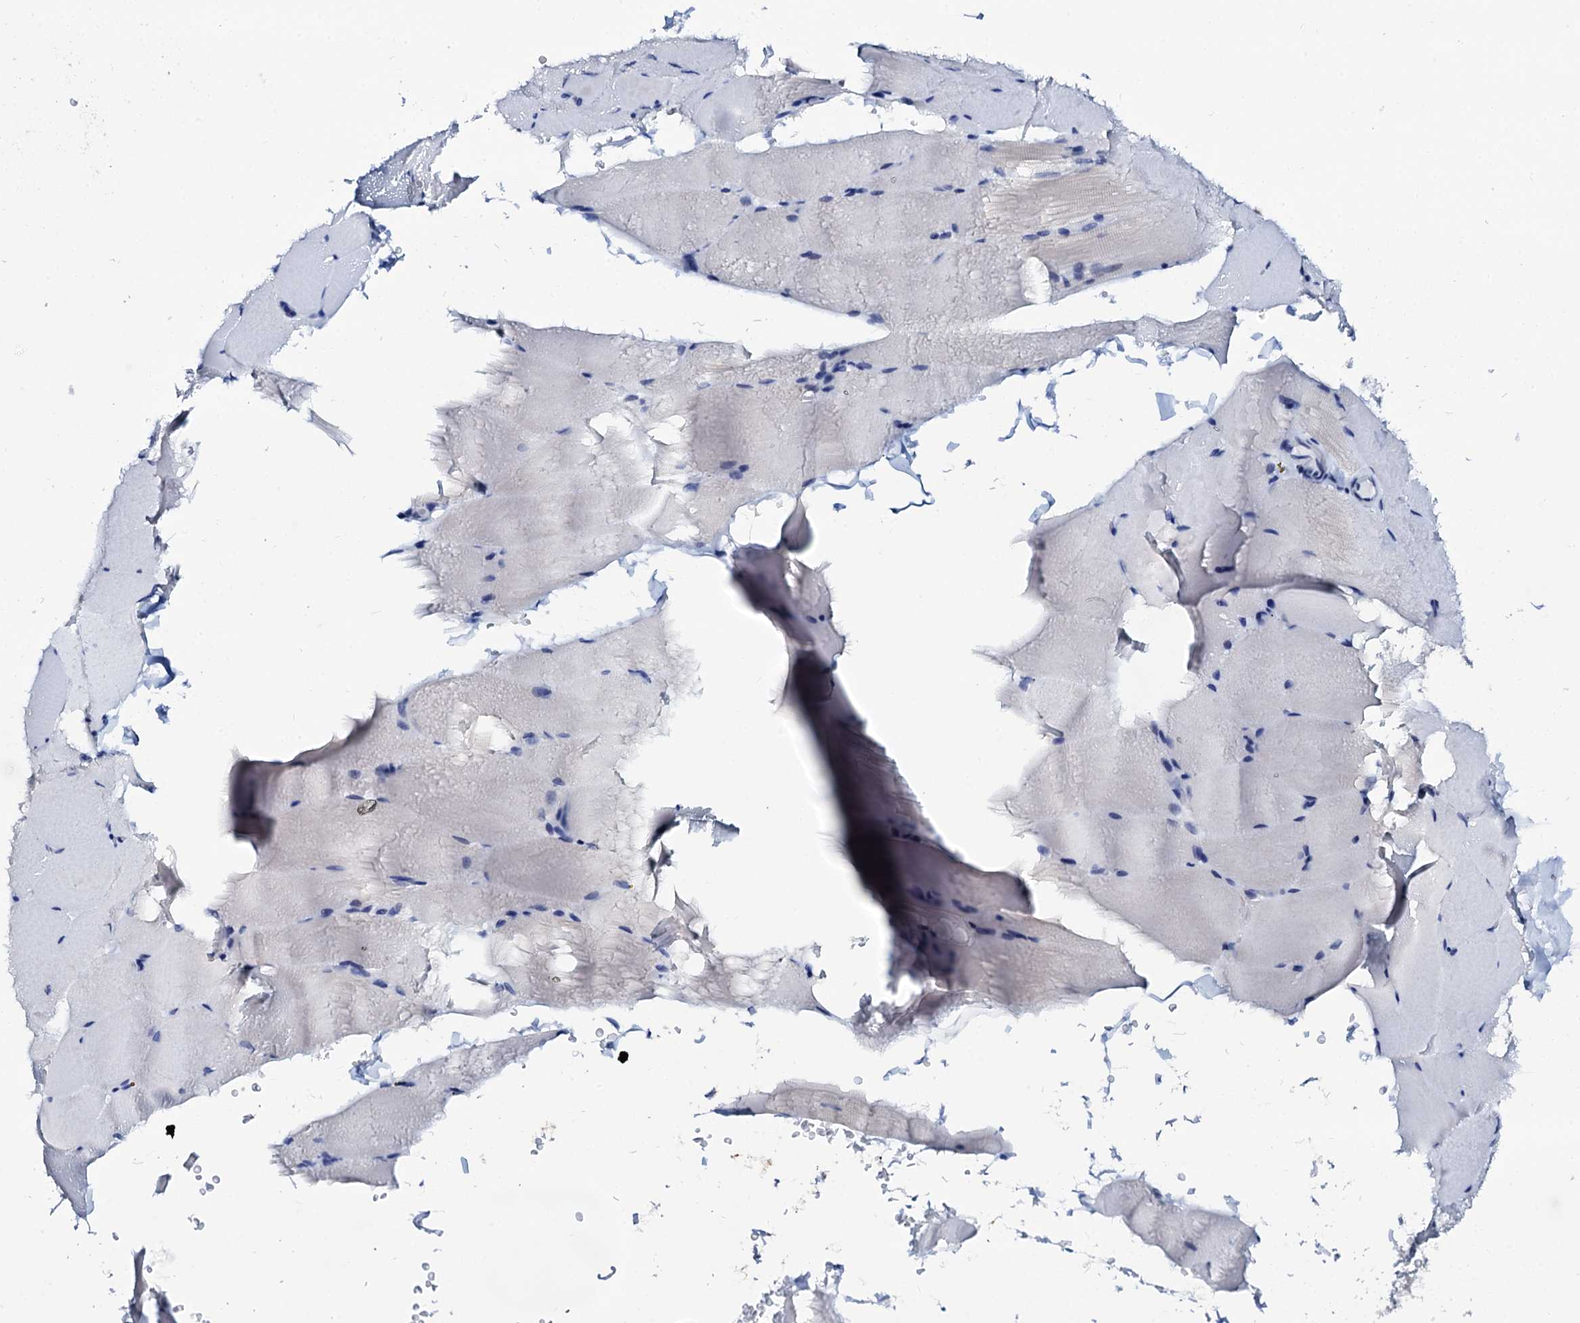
{"staining": {"intensity": "negative", "quantity": "none", "location": "none"}, "tissue": "skeletal muscle", "cell_type": "Myocytes", "image_type": "normal", "snomed": [{"axis": "morphology", "description": "Normal tissue, NOS"}, {"axis": "topography", "description": "Skeletal muscle"}, {"axis": "topography", "description": "Parathyroid gland"}], "caption": "The IHC image has no significant staining in myocytes of skeletal muscle.", "gene": "SPATA19", "patient": {"sex": "female", "age": 37}}